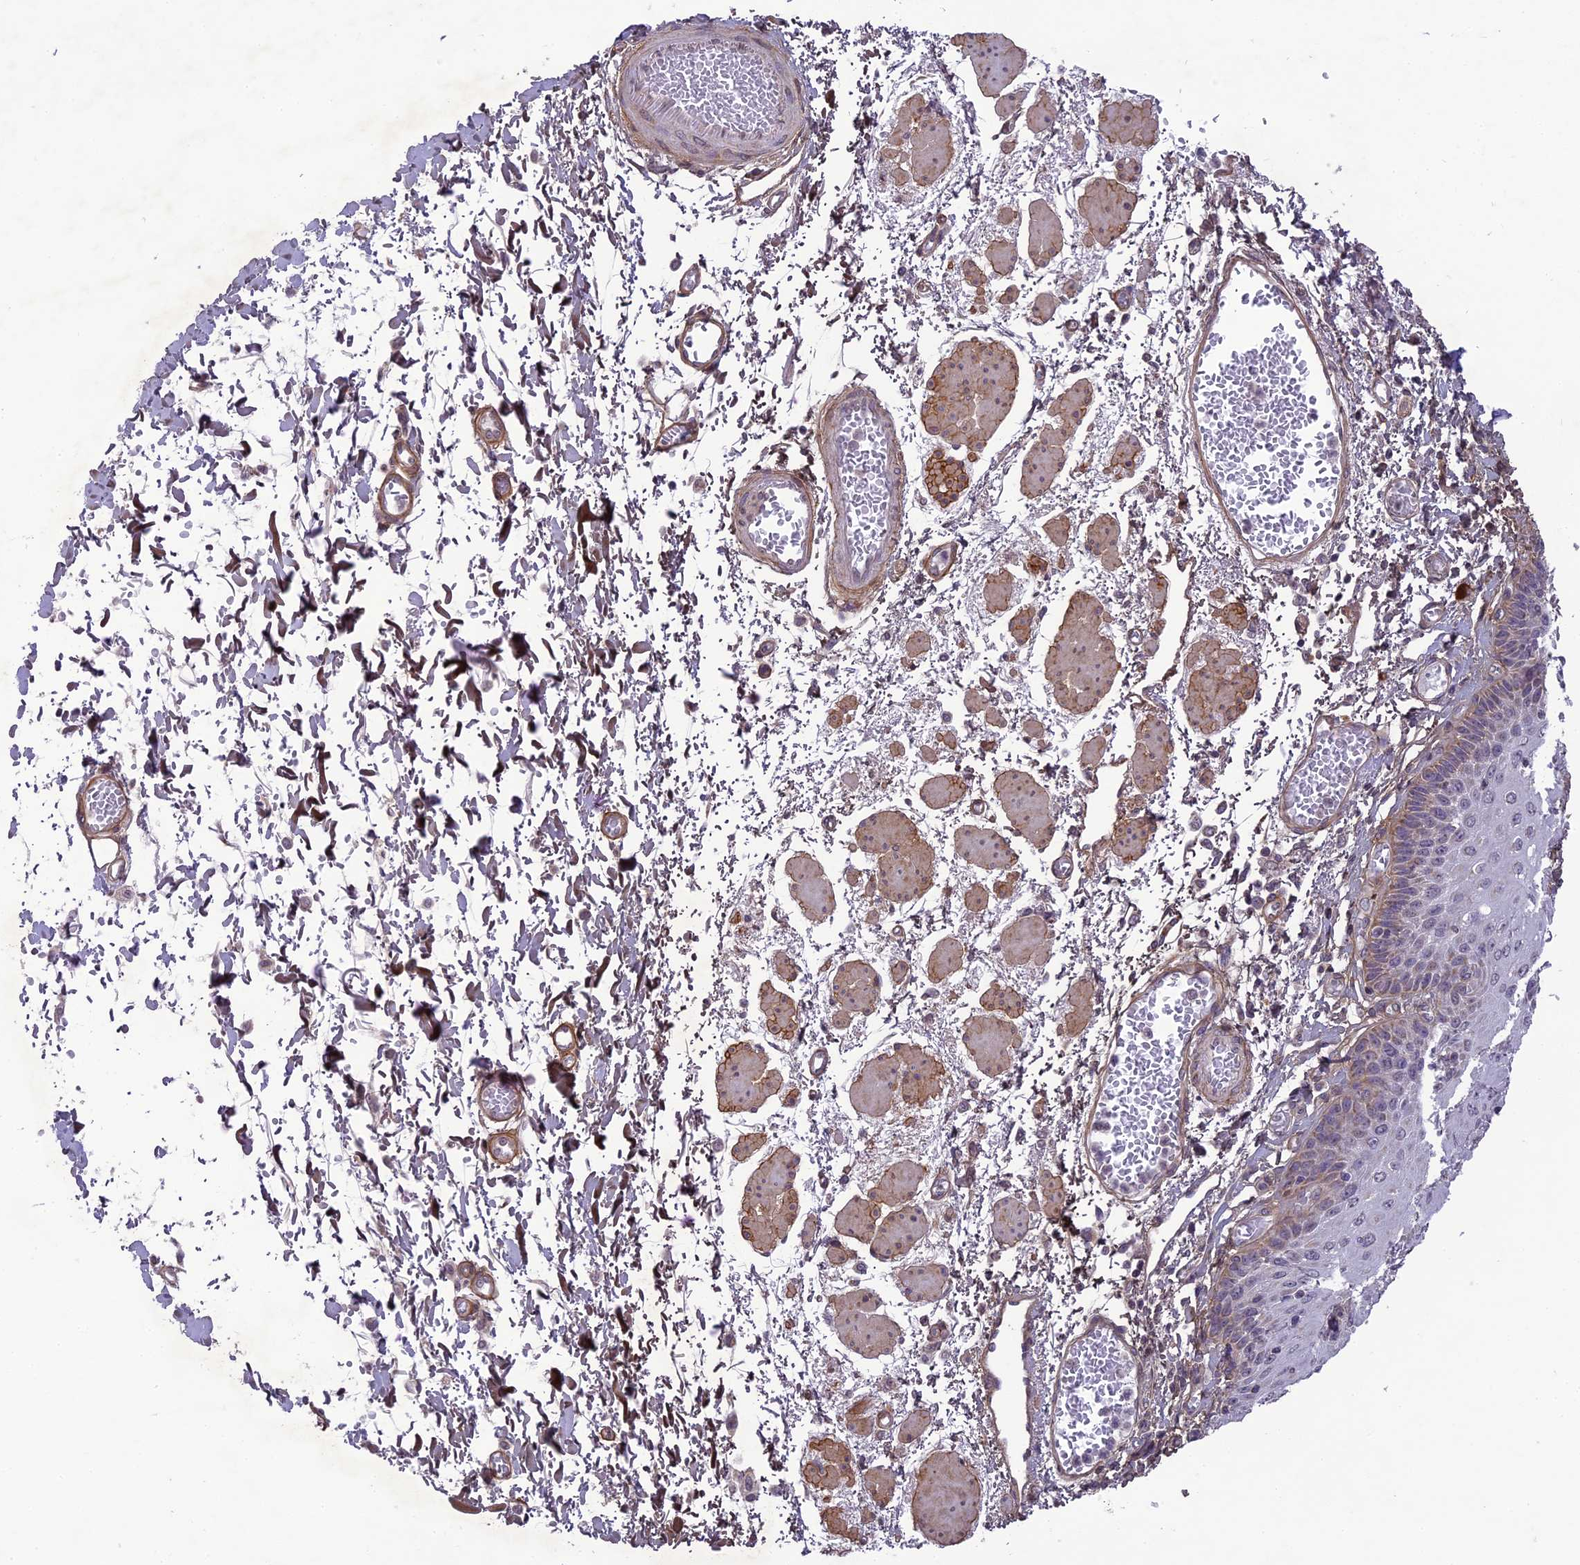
{"staining": {"intensity": "weak", "quantity": "25%-75%", "location": "cytoplasmic/membranous"}, "tissue": "esophagus", "cell_type": "Squamous epithelial cells", "image_type": "normal", "snomed": [{"axis": "morphology", "description": "Normal tissue, NOS"}, {"axis": "topography", "description": "Esophagus"}], "caption": "Immunohistochemistry (DAB (3,3'-diaminobenzidine)) staining of unremarkable human esophagus exhibits weak cytoplasmic/membranous protein staining in approximately 25%-75% of squamous epithelial cells.", "gene": "ERG28", "patient": {"sex": "male", "age": 81}}